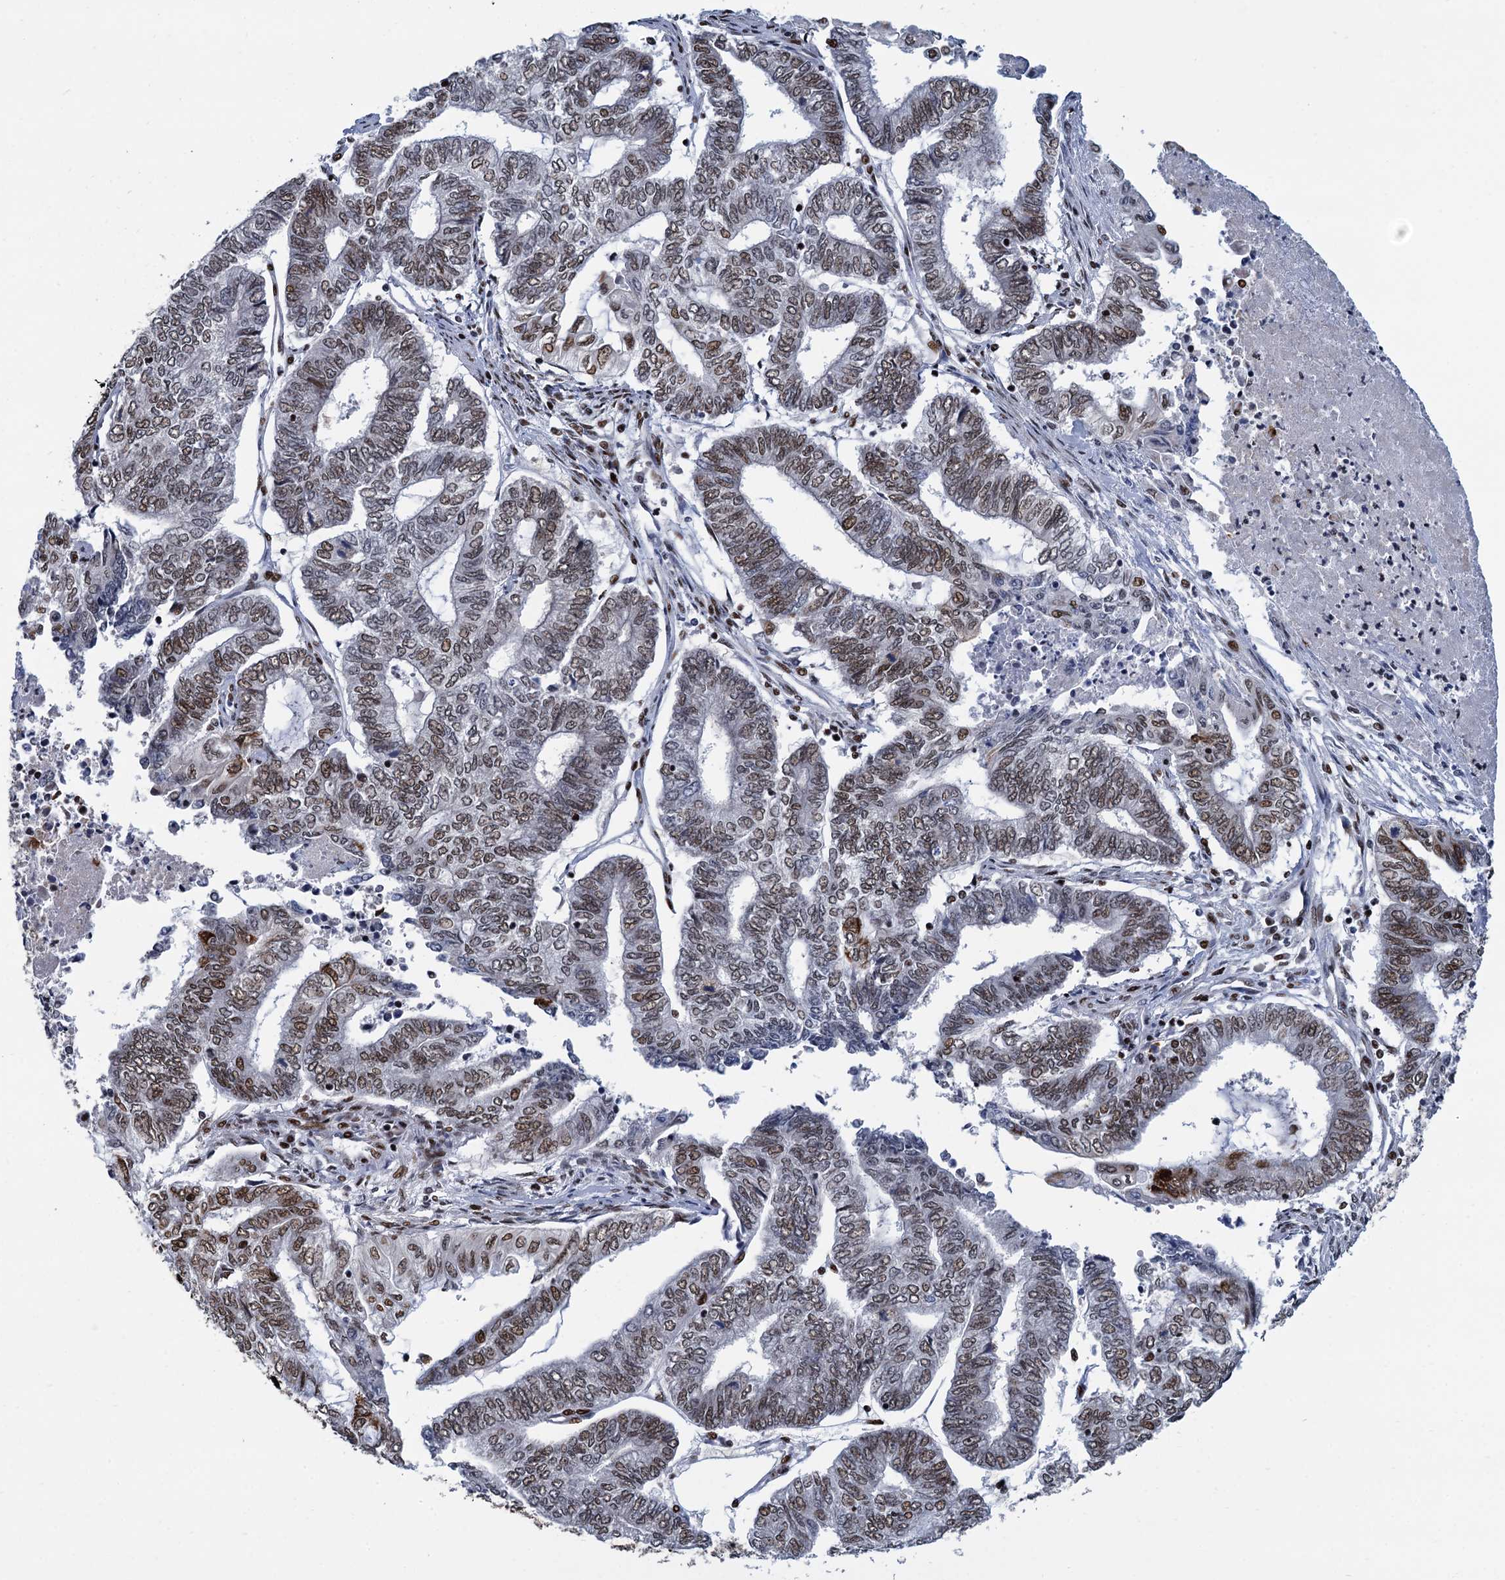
{"staining": {"intensity": "moderate", "quantity": ">75%", "location": "nuclear"}, "tissue": "endometrial cancer", "cell_type": "Tumor cells", "image_type": "cancer", "snomed": [{"axis": "morphology", "description": "Adenocarcinoma, NOS"}, {"axis": "topography", "description": "Uterus"}, {"axis": "topography", "description": "Endometrium"}], "caption": "This micrograph displays immunohistochemistry staining of human endometrial cancer, with medium moderate nuclear expression in about >75% of tumor cells.", "gene": "PPP4R1", "patient": {"sex": "female", "age": 70}}